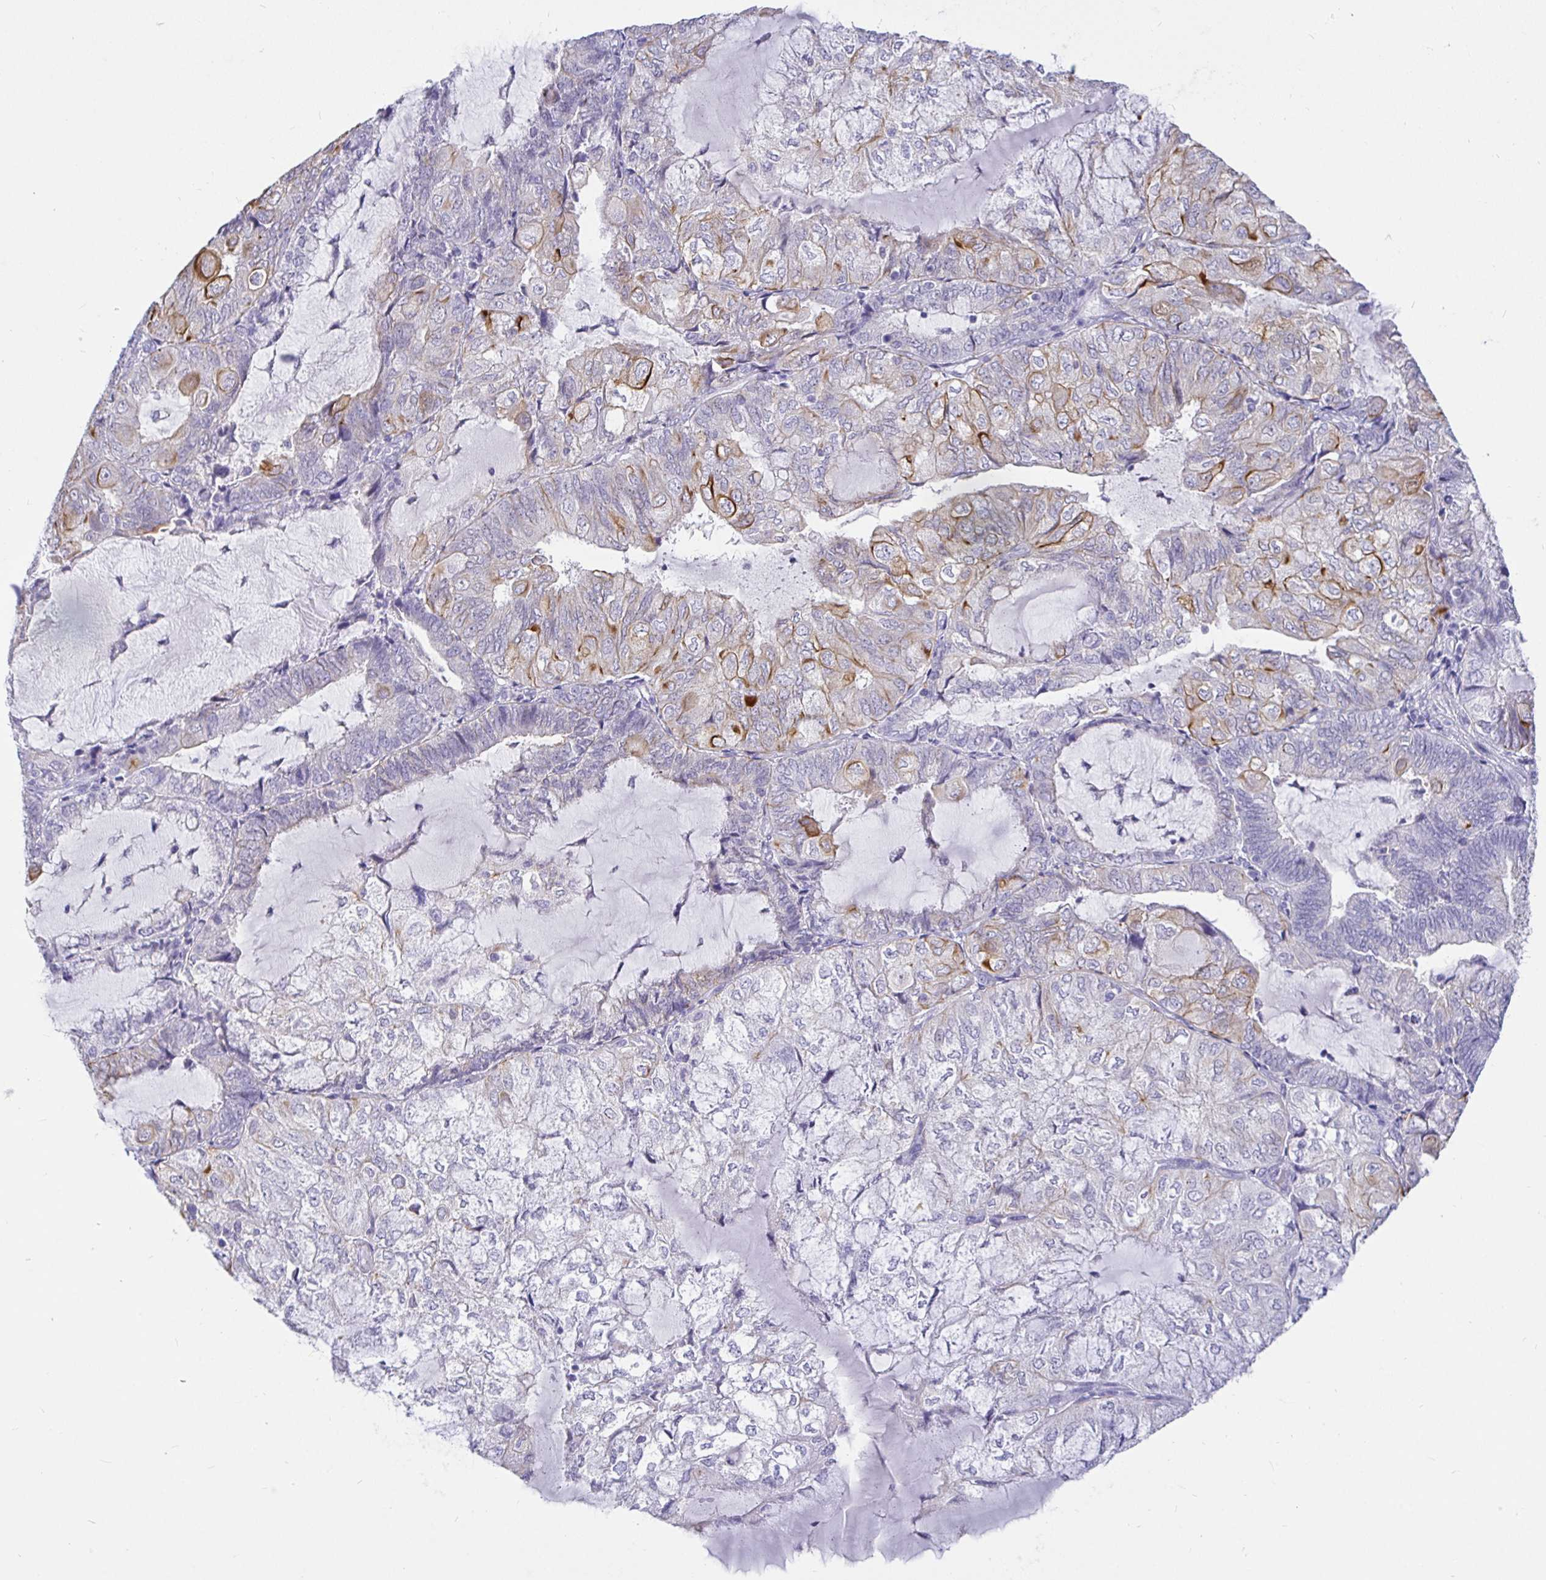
{"staining": {"intensity": "moderate", "quantity": "<25%", "location": "cytoplasmic/membranous"}, "tissue": "endometrial cancer", "cell_type": "Tumor cells", "image_type": "cancer", "snomed": [{"axis": "morphology", "description": "Adenocarcinoma, NOS"}, {"axis": "topography", "description": "Endometrium"}], "caption": "Adenocarcinoma (endometrial) stained with immunohistochemistry shows moderate cytoplasmic/membranous staining in approximately <25% of tumor cells.", "gene": "EZHIP", "patient": {"sex": "female", "age": 81}}